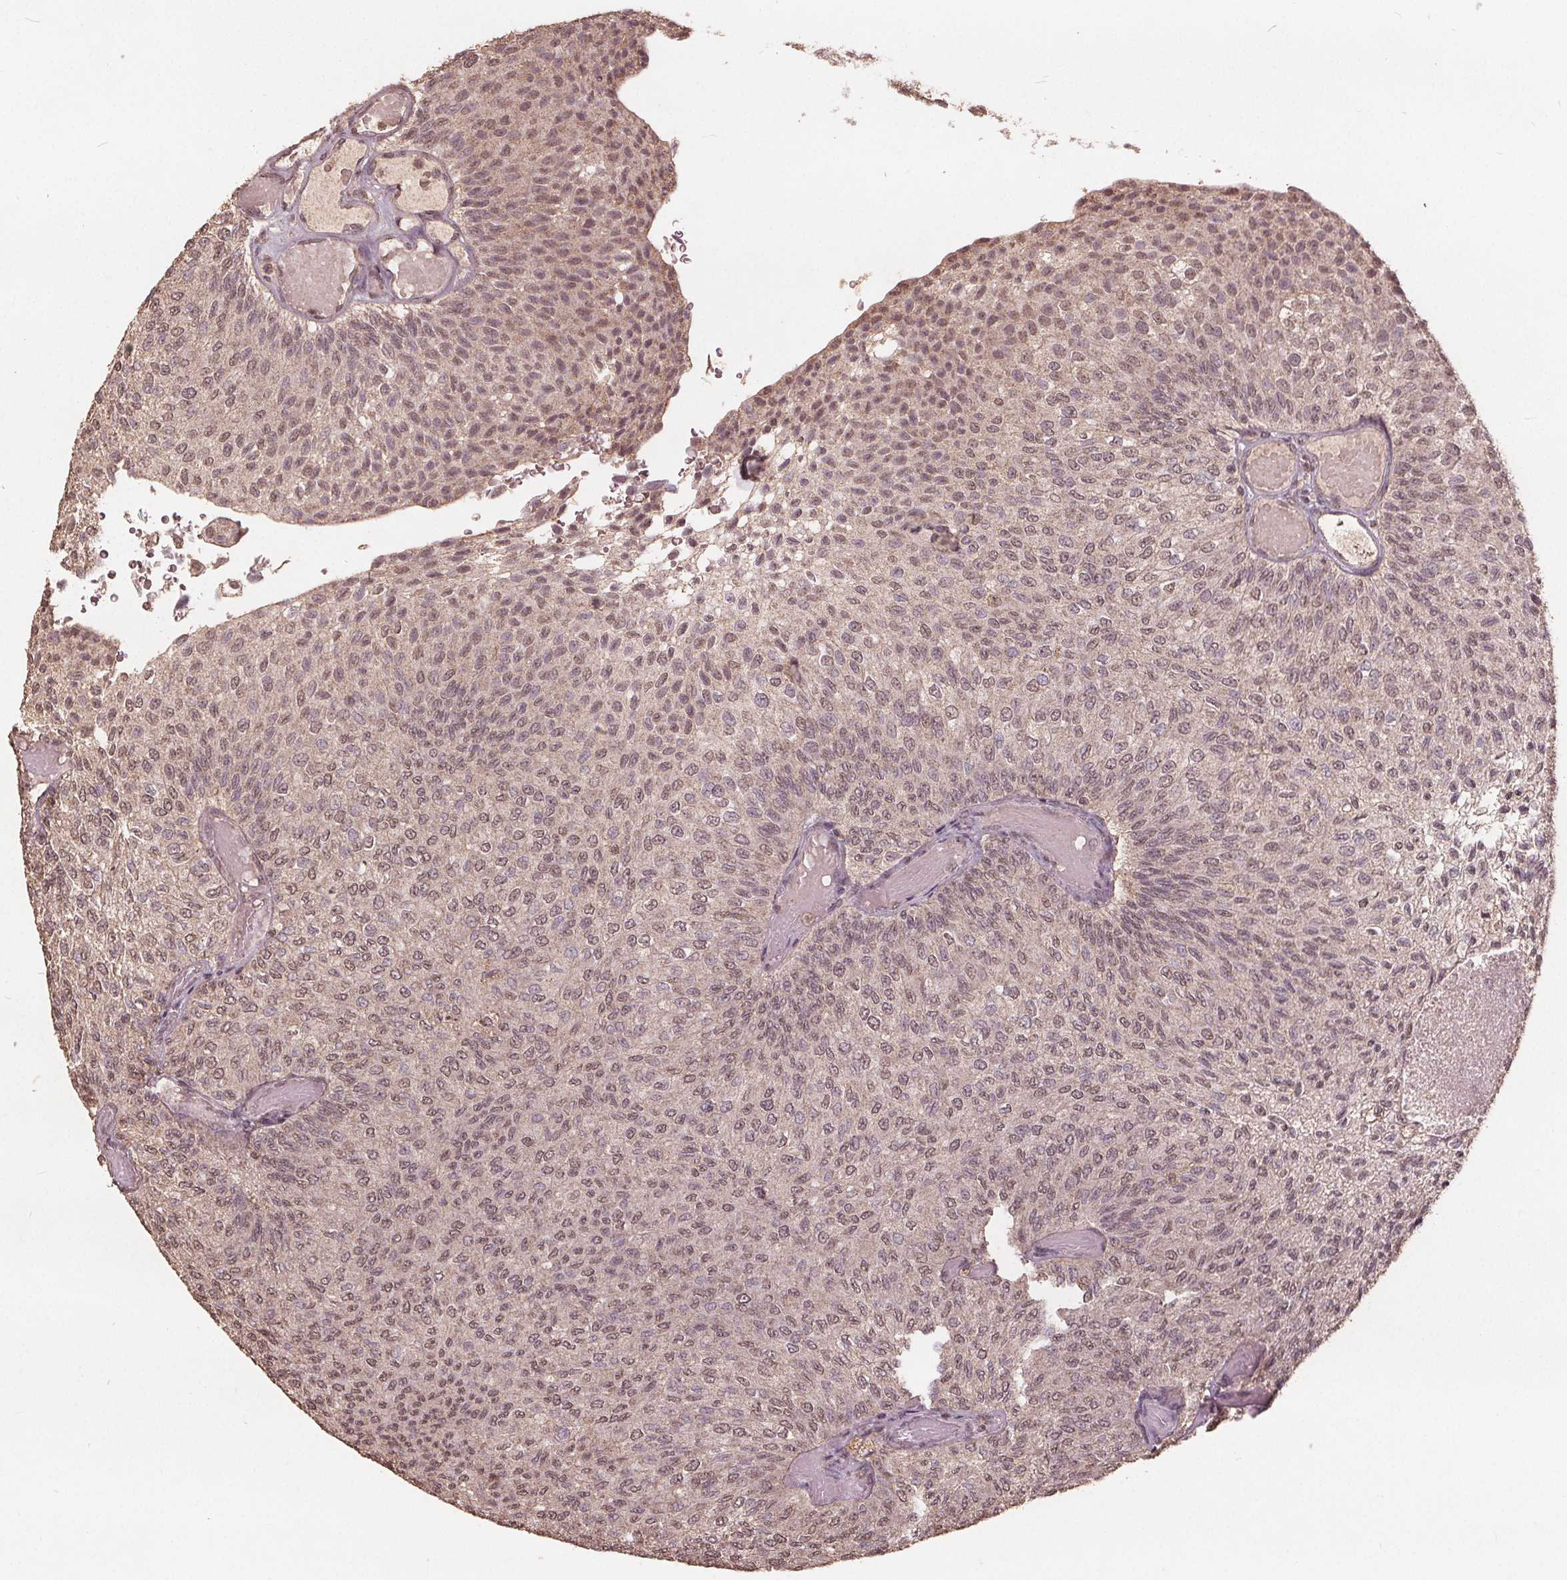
{"staining": {"intensity": "weak", "quantity": ">75%", "location": "nuclear"}, "tissue": "urothelial cancer", "cell_type": "Tumor cells", "image_type": "cancer", "snomed": [{"axis": "morphology", "description": "Urothelial carcinoma, Low grade"}, {"axis": "topography", "description": "Urinary bladder"}], "caption": "Immunohistochemical staining of urothelial cancer reveals low levels of weak nuclear protein positivity in approximately >75% of tumor cells.", "gene": "DSG3", "patient": {"sex": "male", "age": 78}}